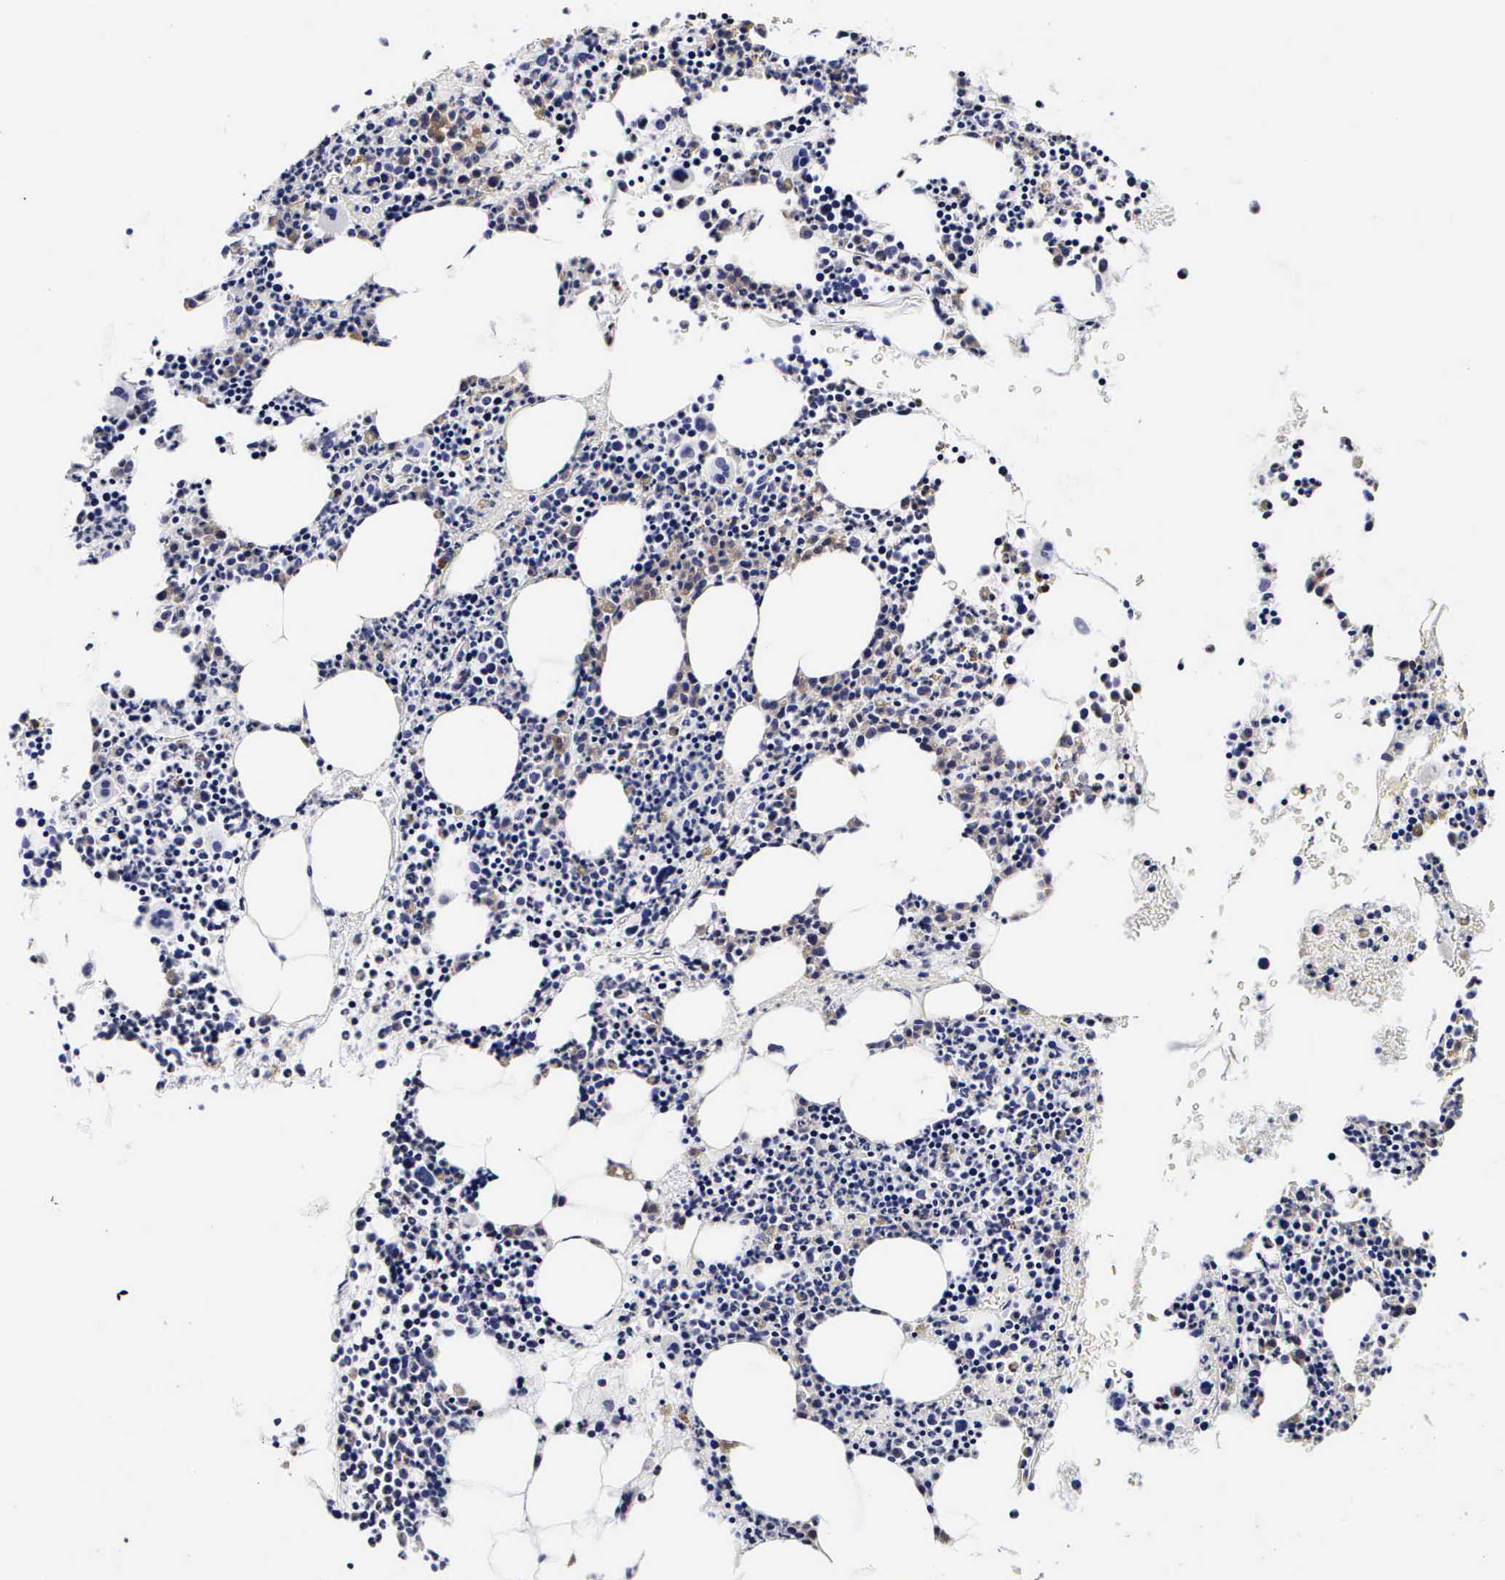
{"staining": {"intensity": "moderate", "quantity": "<25%", "location": "cytoplasmic/membranous"}, "tissue": "bone marrow", "cell_type": "Hematopoietic cells", "image_type": "normal", "snomed": [{"axis": "morphology", "description": "Normal tissue, NOS"}, {"axis": "topography", "description": "Bone marrow"}], "caption": "Bone marrow stained for a protein displays moderate cytoplasmic/membranous positivity in hematopoietic cells.", "gene": "RNASE6", "patient": {"sex": "male", "age": 82}}